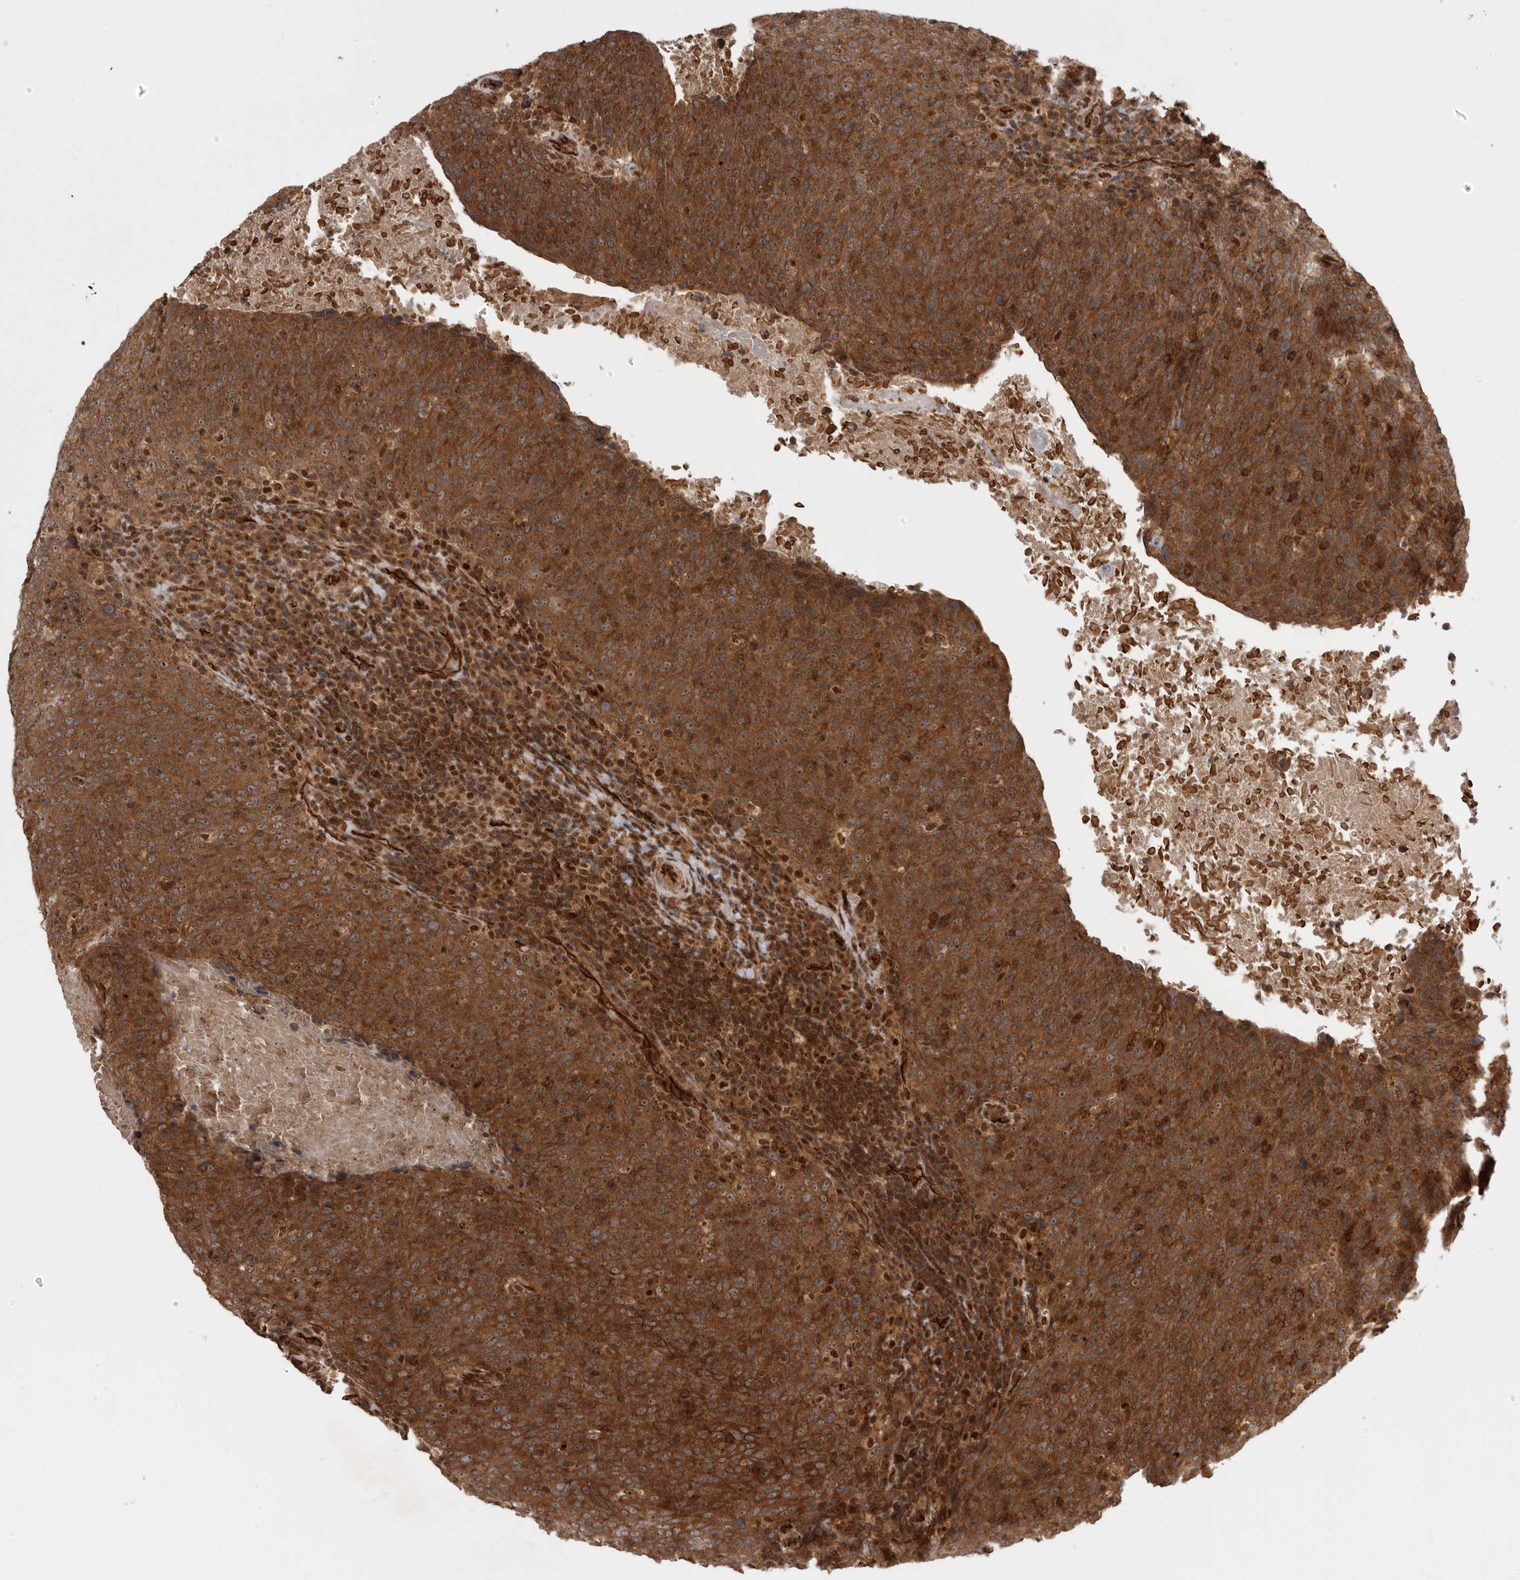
{"staining": {"intensity": "strong", "quantity": ">75%", "location": "cytoplasmic/membranous,nuclear"}, "tissue": "head and neck cancer", "cell_type": "Tumor cells", "image_type": "cancer", "snomed": [{"axis": "morphology", "description": "Squamous cell carcinoma, NOS"}, {"axis": "morphology", "description": "Squamous cell carcinoma, metastatic, NOS"}, {"axis": "topography", "description": "Lymph node"}, {"axis": "topography", "description": "Head-Neck"}], "caption": "An immunohistochemistry photomicrograph of tumor tissue is shown. Protein staining in brown highlights strong cytoplasmic/membranous and nuclear positivity in head and neck cancer (squamous cell carcinoma) within tumor cells.", "gene": "DHDDS", "patient": {"sex": "male", "age": 62}}